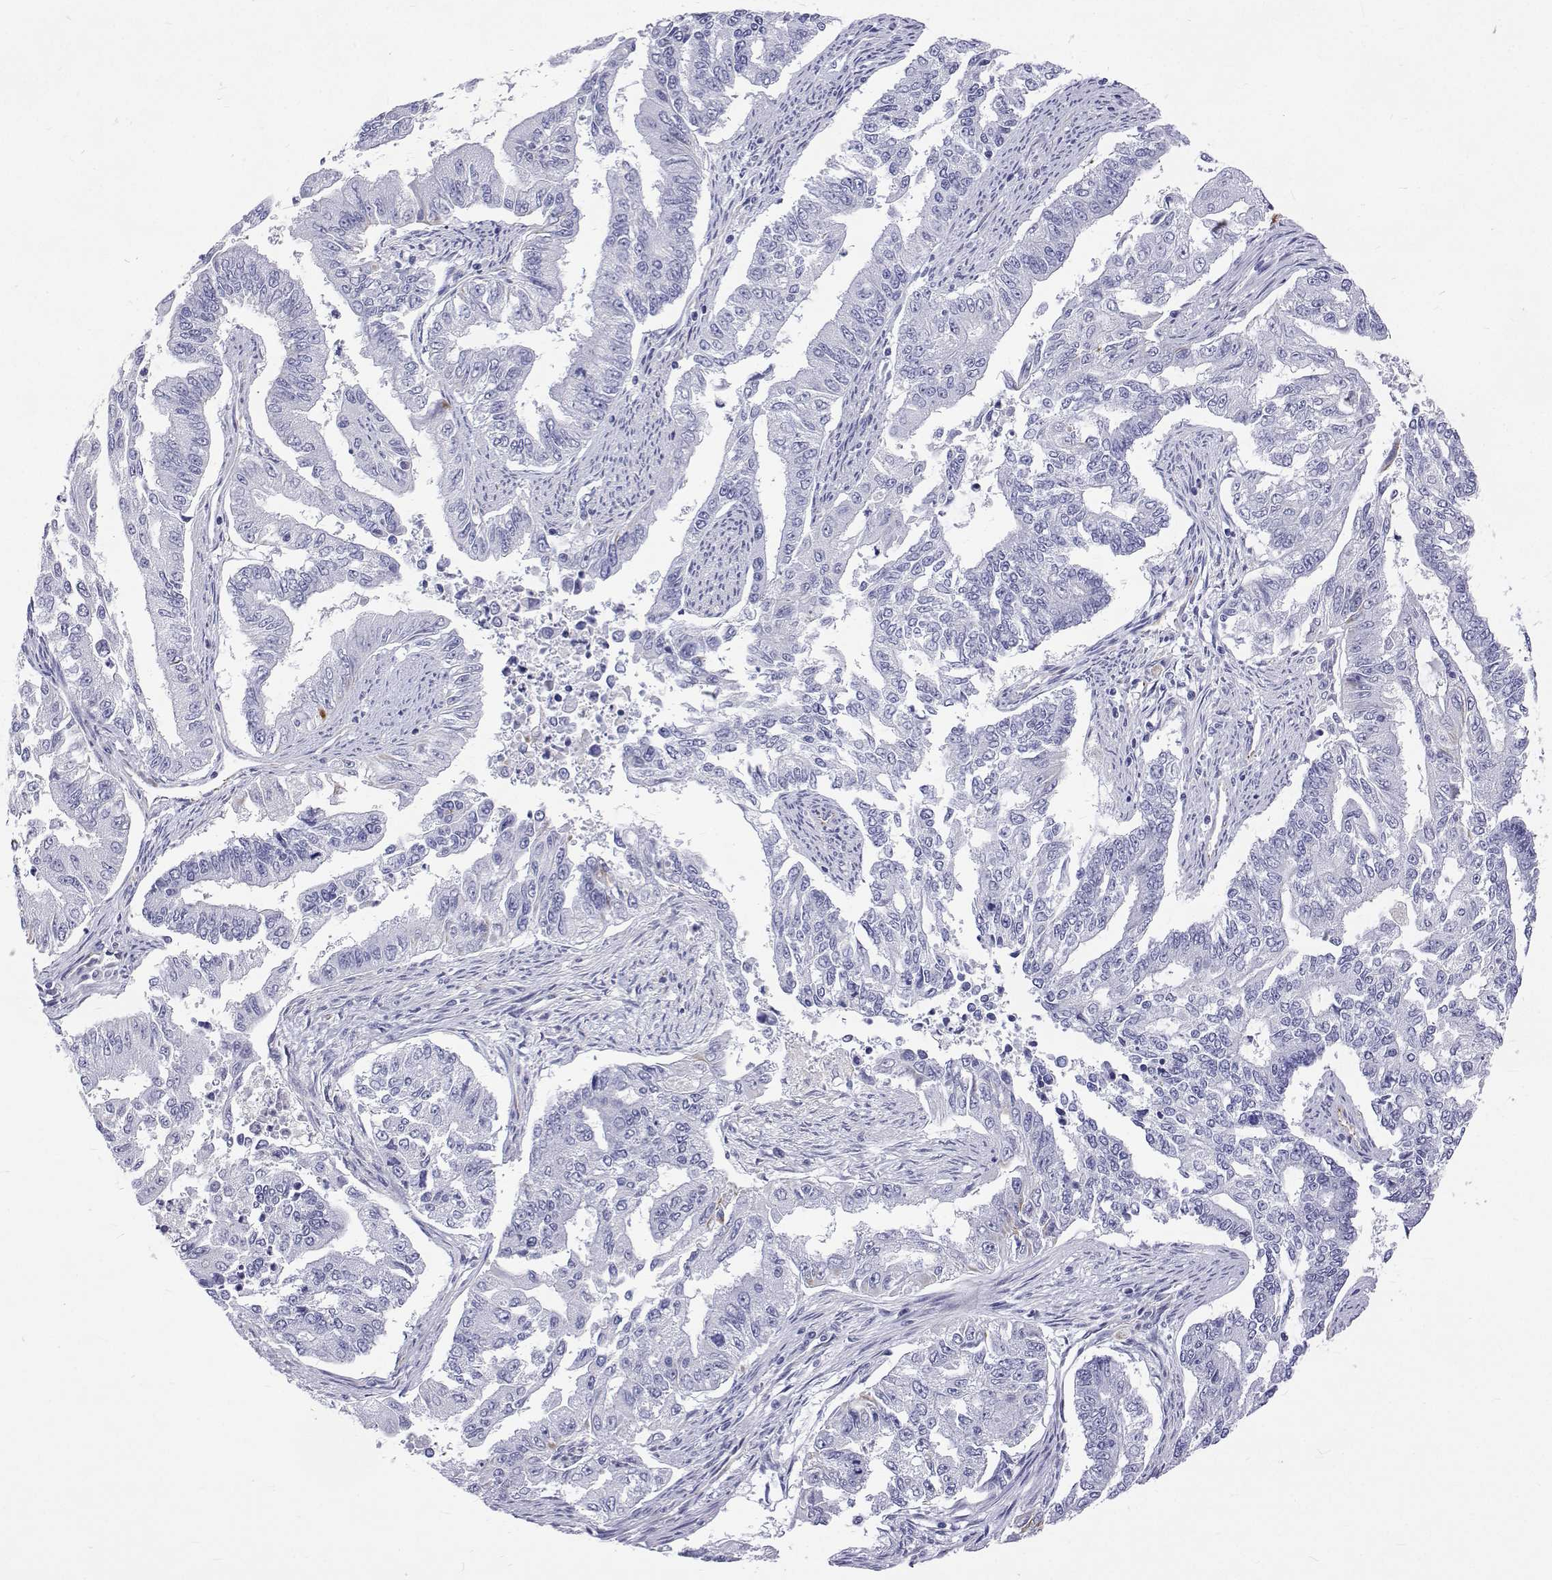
{"staining": {"intensity": "negative", "quantity": "none", "location": "none"}, "tissue": "endometrial cancer", "cell_type": "Tumor cells", "image_type": "cancer", "snomed": [{"axis": "morphology", "description": "Adenocarcinoma, NOS"}, {"axis": "topography", "description": "Uterus"}], "caption": "This is an immunohistochemistry micrograph of endometrial cancer (adenocarcinoma). There is no staining in tumor cells.", "gene": "OPRPN", "patient": {"sex": "female", "age": 59}}